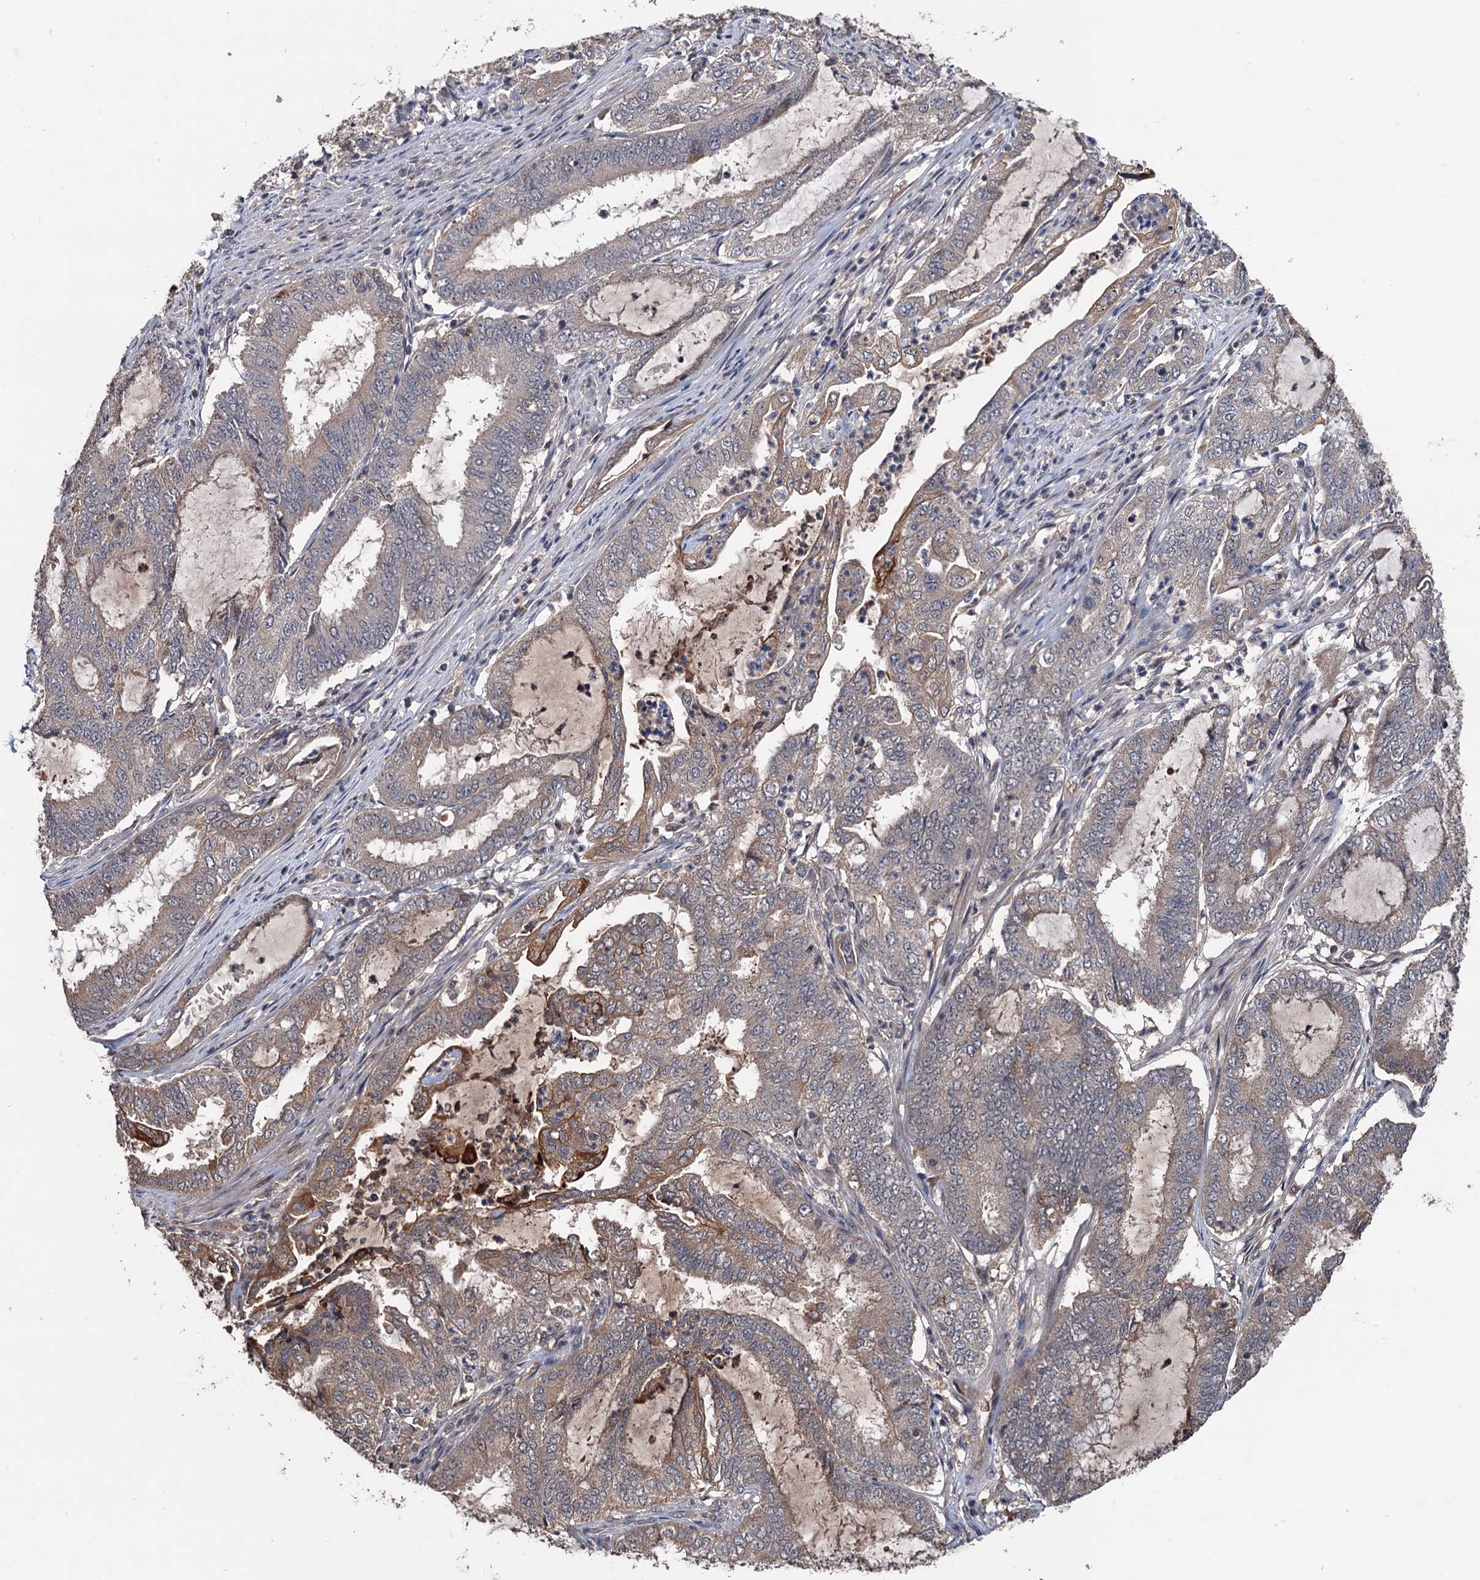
{"staining": {"intensity": "moderate", "quantity": "<25%", "location": "cytoplasmic/membranous"}, "tissue": "endometrial cancer", "cell_type": "Tumor cells", "image_type": "cancer", "snomed": [{"axis": "morphology", "description": "Adenocarcinoma, NOS"}, {"axis": "topography", "description": "Endometrium"}], "caption": "DAB immunohistochemical staining of human endometrial cancer (adenocarcinoma) displays moderate cytoplasmic/membranous protein positivity in about <25% of tumor cells.", "gene": "ZNF438", "patient": {"sex": "female", "age": 51}}